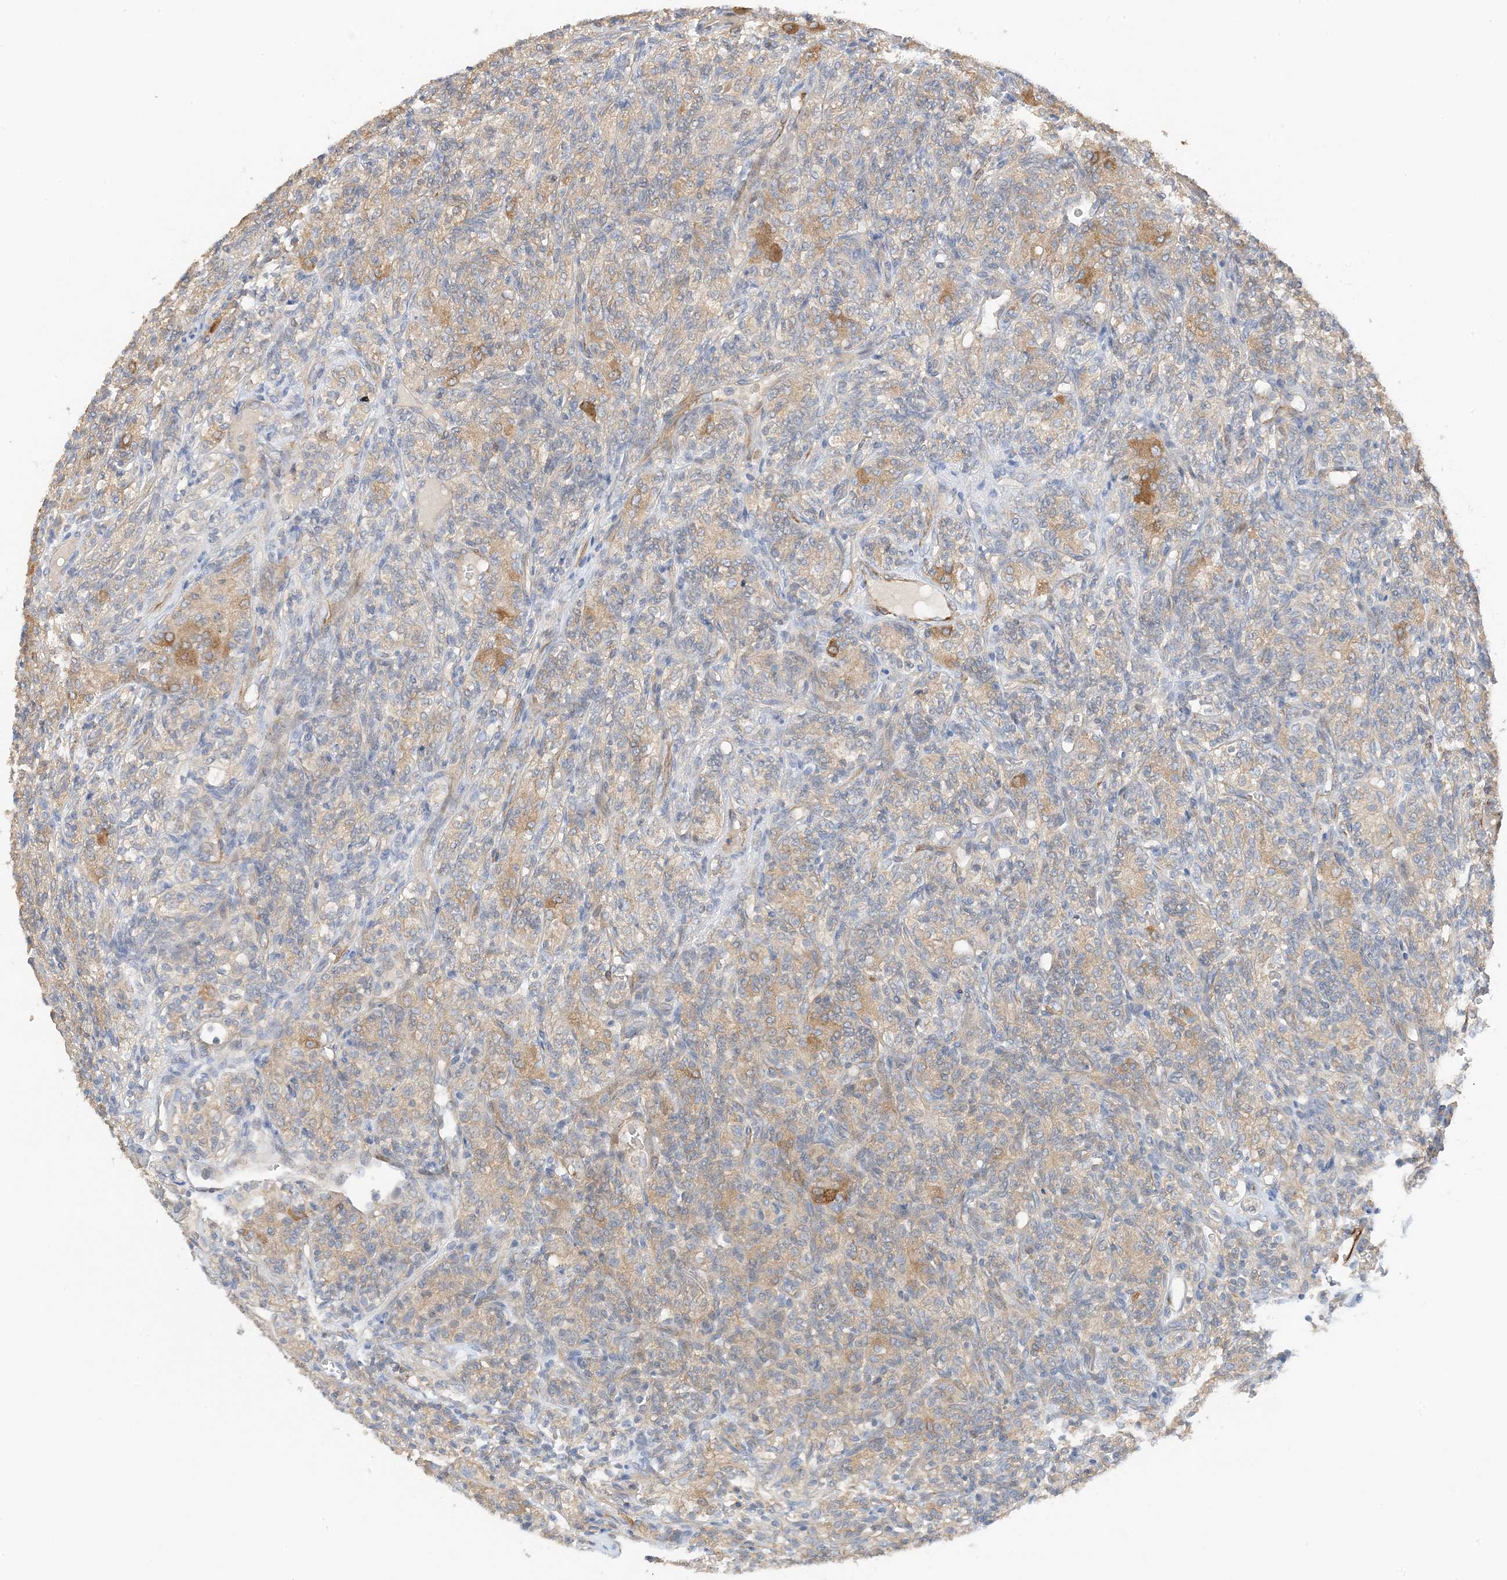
{"staining": {"intensity": "moderate", "quantity": ">75%", "location": "cytoplasmic/membranous"}, "tissue": "renal cancer", "cell_type": "Tumor cells", "image_type": "cancer", "snomed": [{"axis": "morphology", "description": "Adenocarcinoma, NOS"}, {"axis": "topography", "description": "Kidney"}], "caption": "Human adenocarcinoma (renal) stained with a protein marker displays moderate staining in tumor cells.", "gene": "KIFBP", "patient": {"sex": "male", "age": 77}}